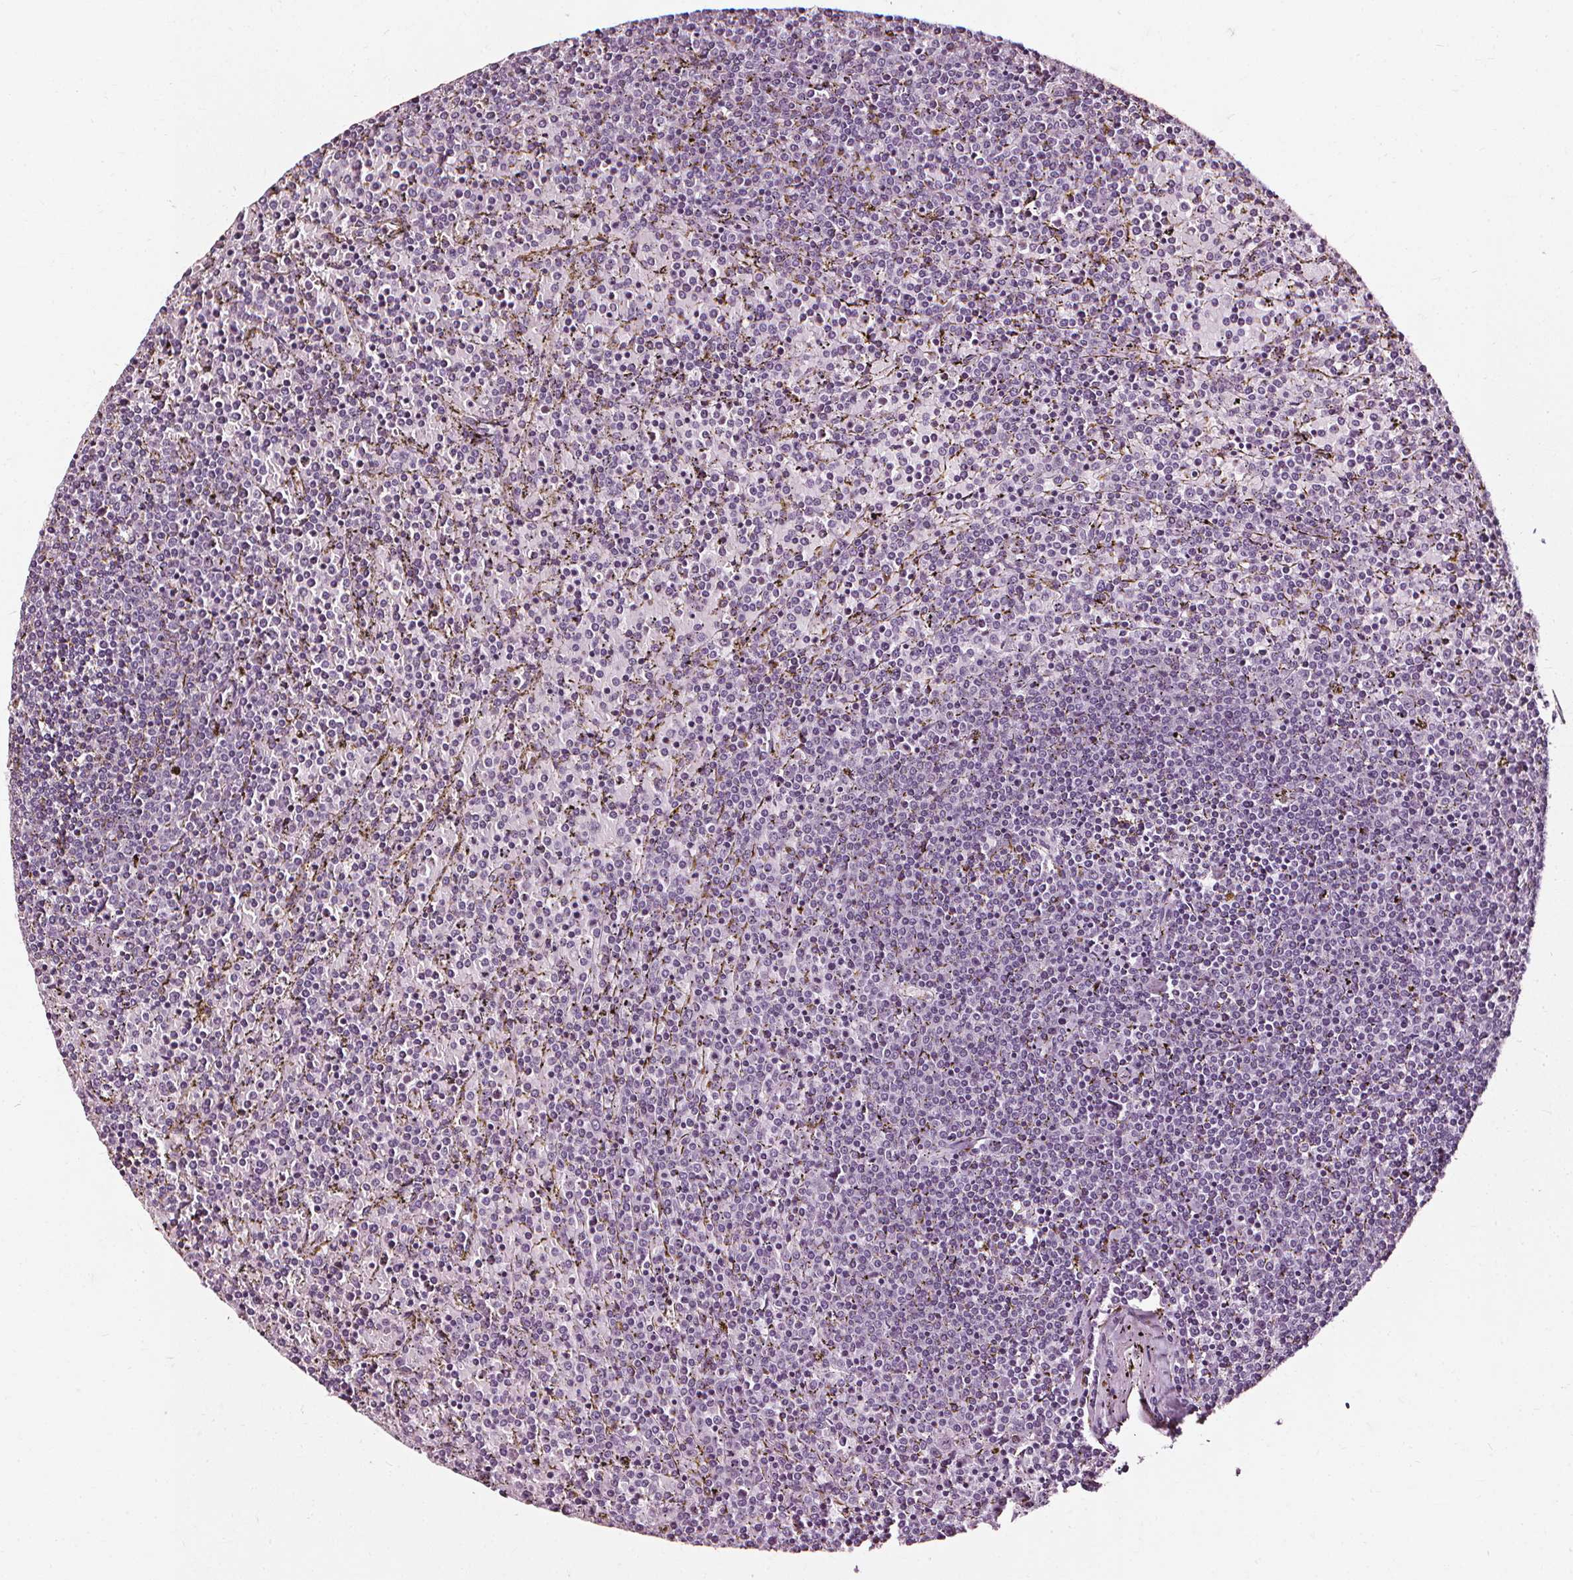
{"staining": {"intensity": "negative", "quantity": "none", "location": "none"}, "tissue": "lymphoma", "cell_type": "Tumor cells", "image_type": "cancer", "snomed": [{"axis": "morphology", "description": "Malignant lymphoma, non-Hodgkin's type, Low grade"}, {"axis": "topography", "description": "Spleen"}], "caption": "High power microscopy image of an immunohistochemistry (IHC) micrograph of low-grade malignant lymphoma, non-Hodgkin's type, revealing no significant staining in tumor cells.", "gene": "DEFA5", "patient": {"sex": "female", "age": 77}}